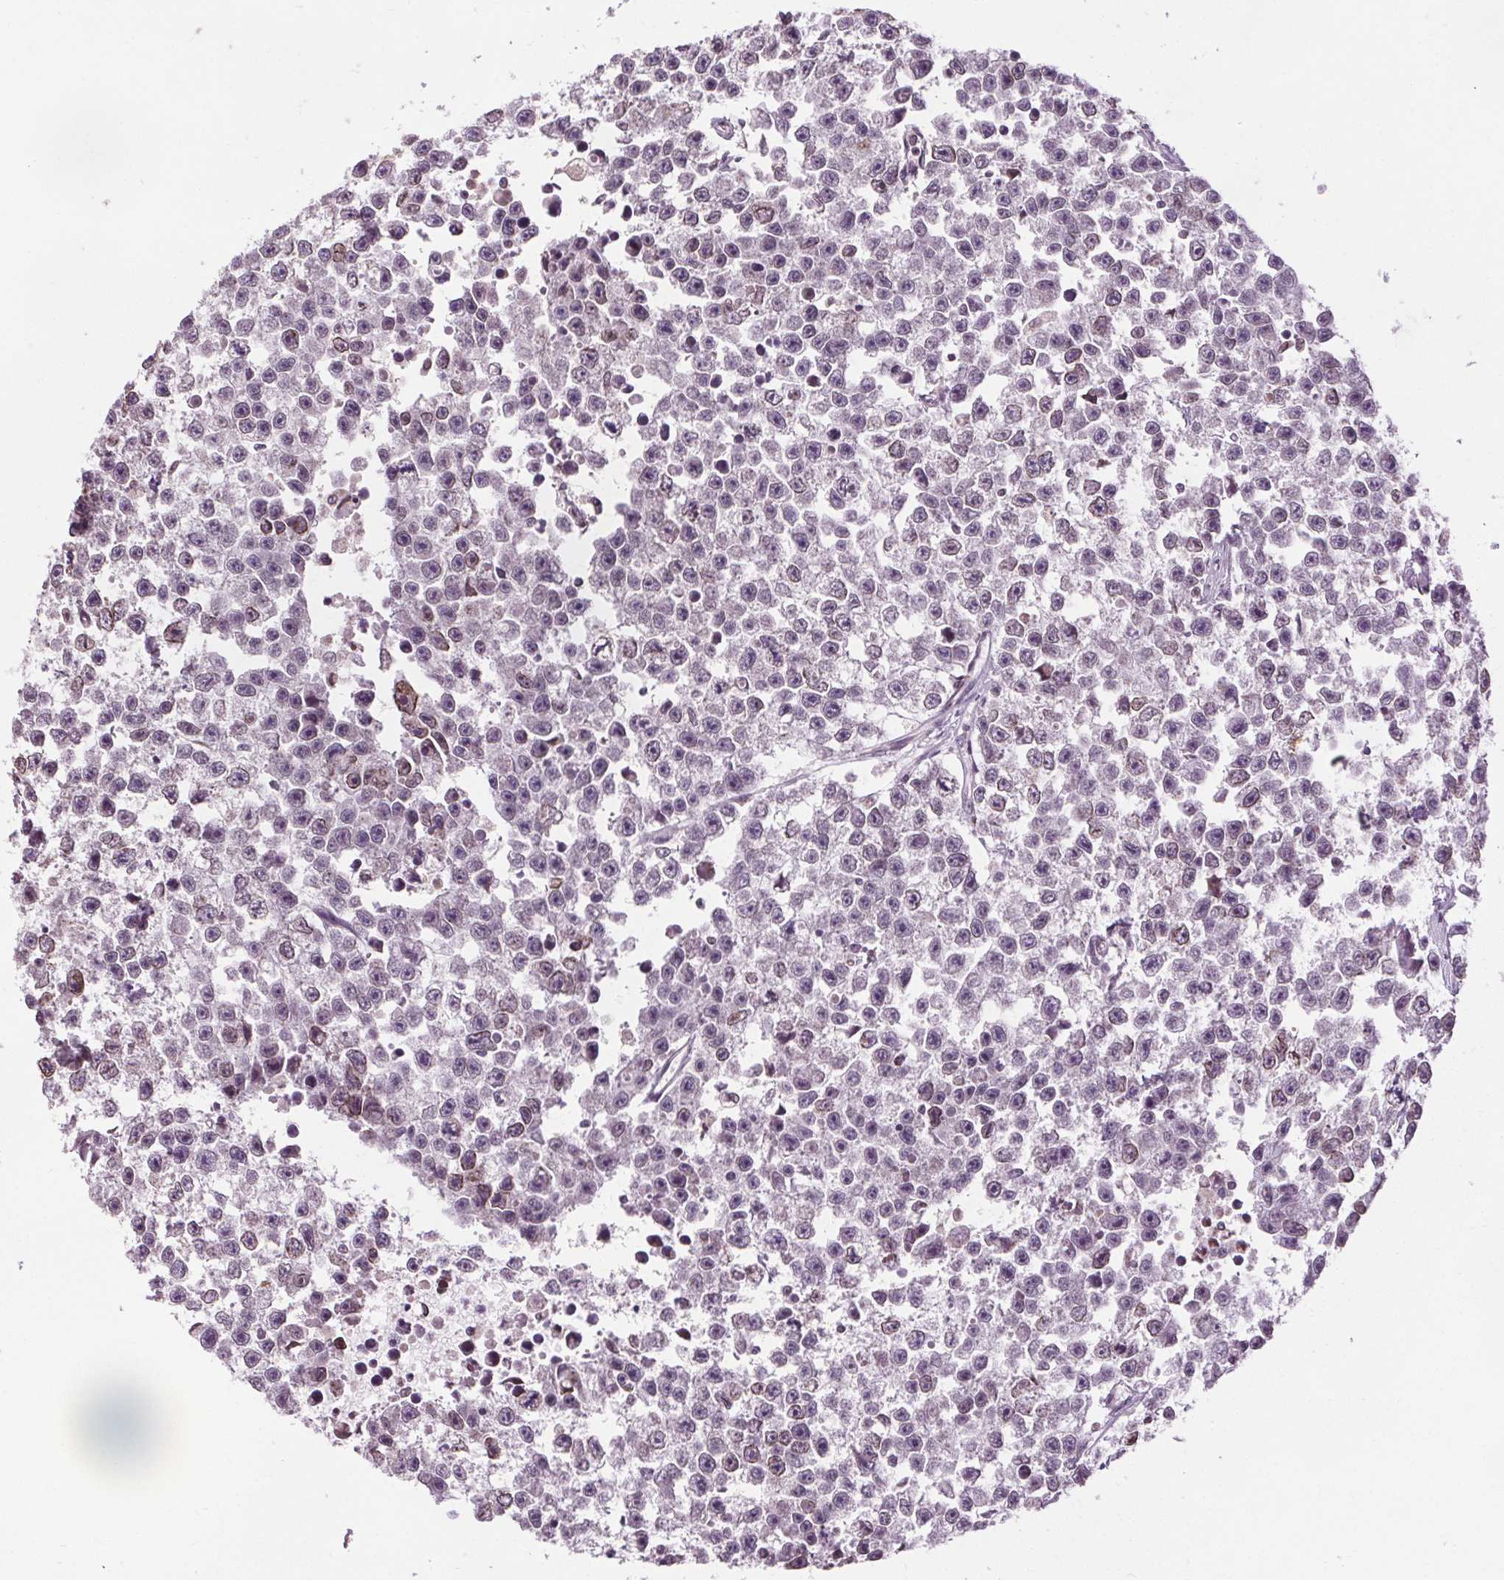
{"staining": {"intensity": "weak", "quantity": "<25%", "location": "nuclear"}, "tissue": "testis cancer", "cell_type": "Tumor cells", "image_type": "cancer", "snomed": [{"axis": "morphology", "description": "Seminoma, NOS"}, {"axis": "topography", "description": "Testis"}], "caption": "Protein analysis of seminoma (testis) shows no significant expression in tumor cells.", "gene": "LFNG", "patient": {"sex": "male", "age": 26}}